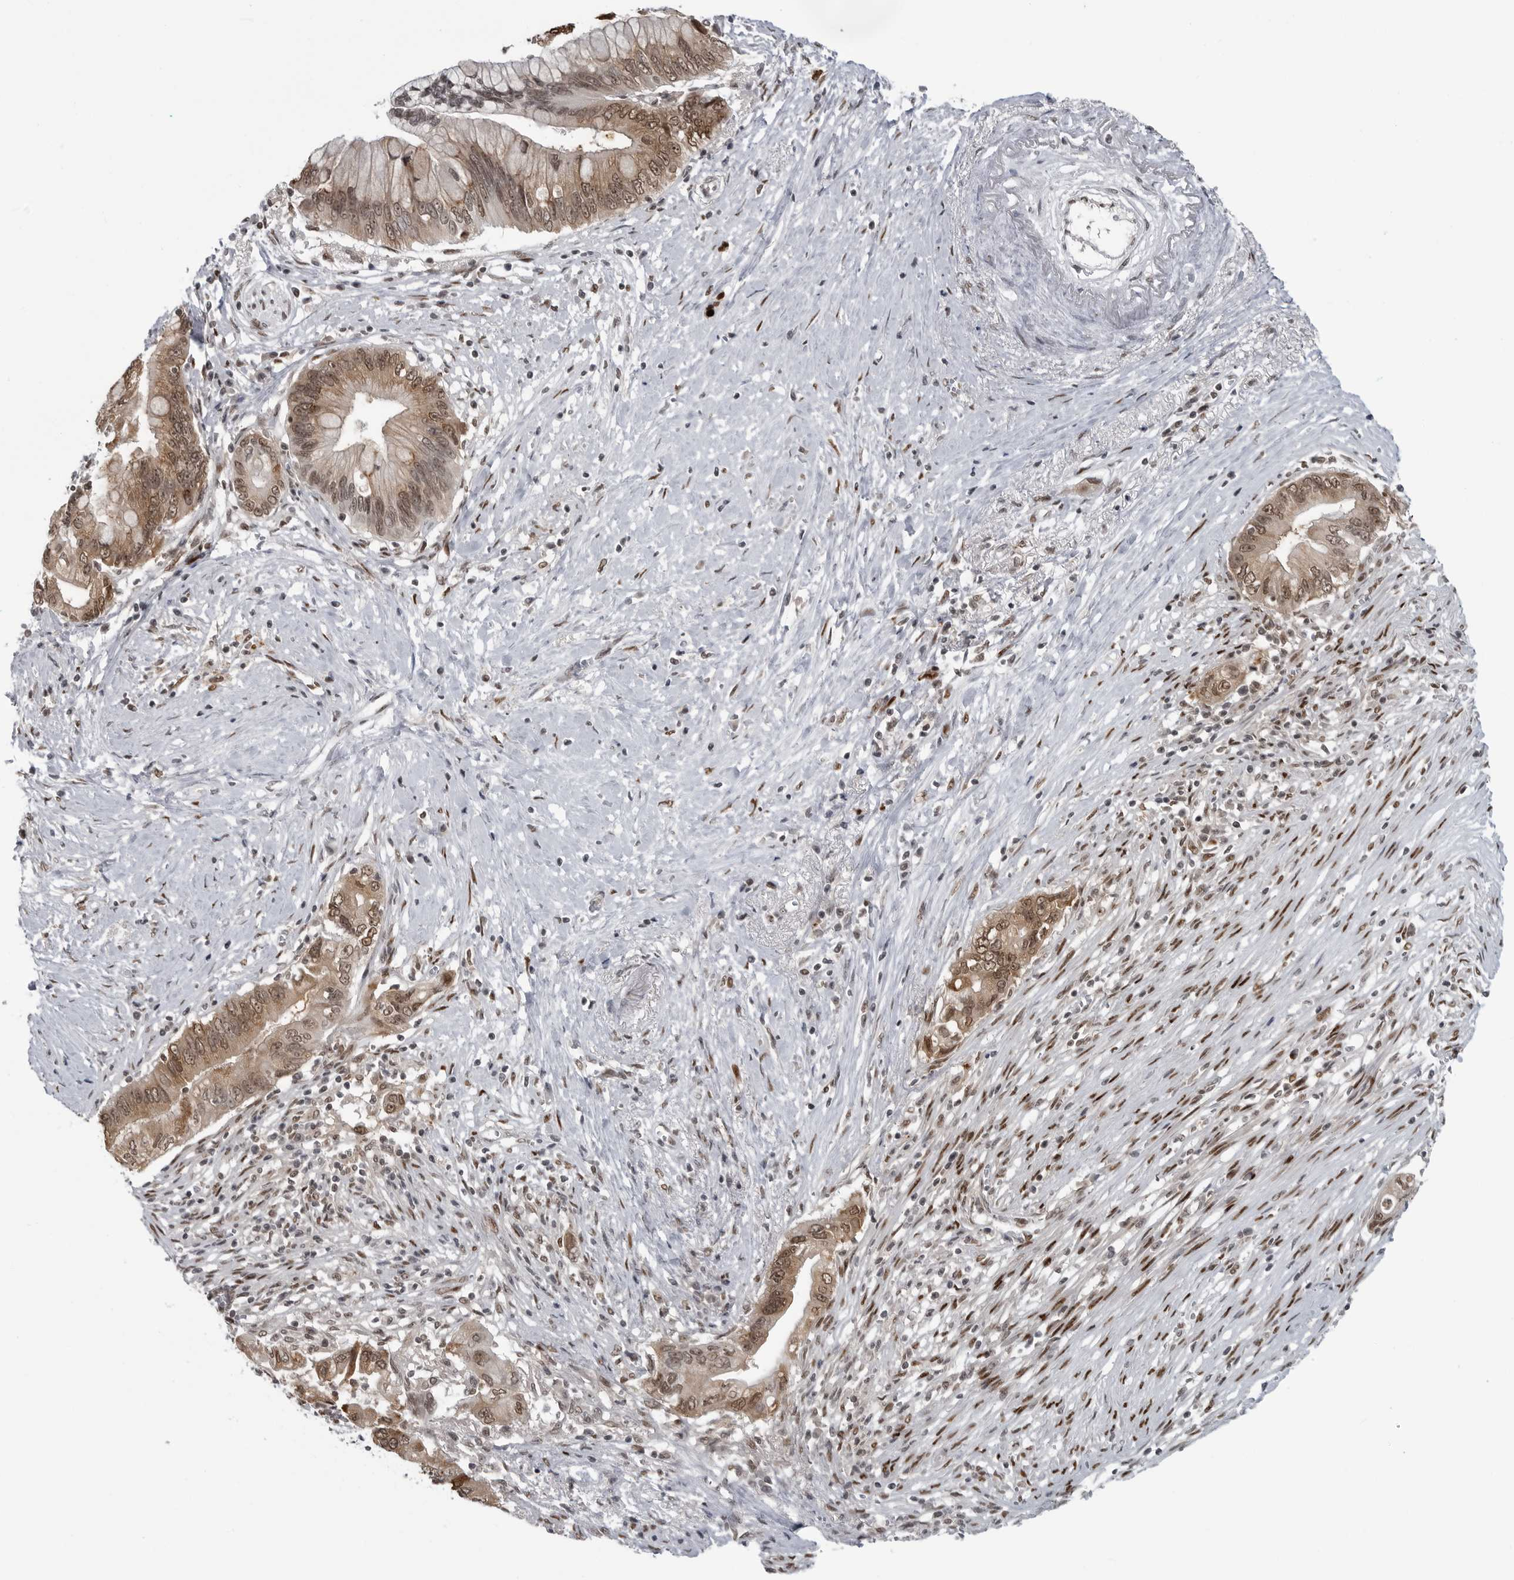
{"staining": {"intensity": "moderate", "quantity": ">75%", "location": "cytoplasmic/membranous,nuclear"}, "tissue": "pancreatic cancer", "cell_type": "Tumor cells", "image_type": "cancer", "snomed": [{"axis": "morphology", "description": "Adenocarcinoma, NOS"}, {"axis": "topography", "description": "Pancreas"}], "caption": "IHC staining of pancreatic adenocarcinoma, which shows medium levels of moderate cytoplasmic/membranous and nuclear expression in about >75% of tumor cells indicating moderate cytoplasmic/membranous and nuclear protein staining. The staining was performed using DAB (brown) for protein detection and nuclei were counterstained in hematoxylin (blue).", "gene": "C8orf58", "patient": {"sex": "male", "age": 78}}